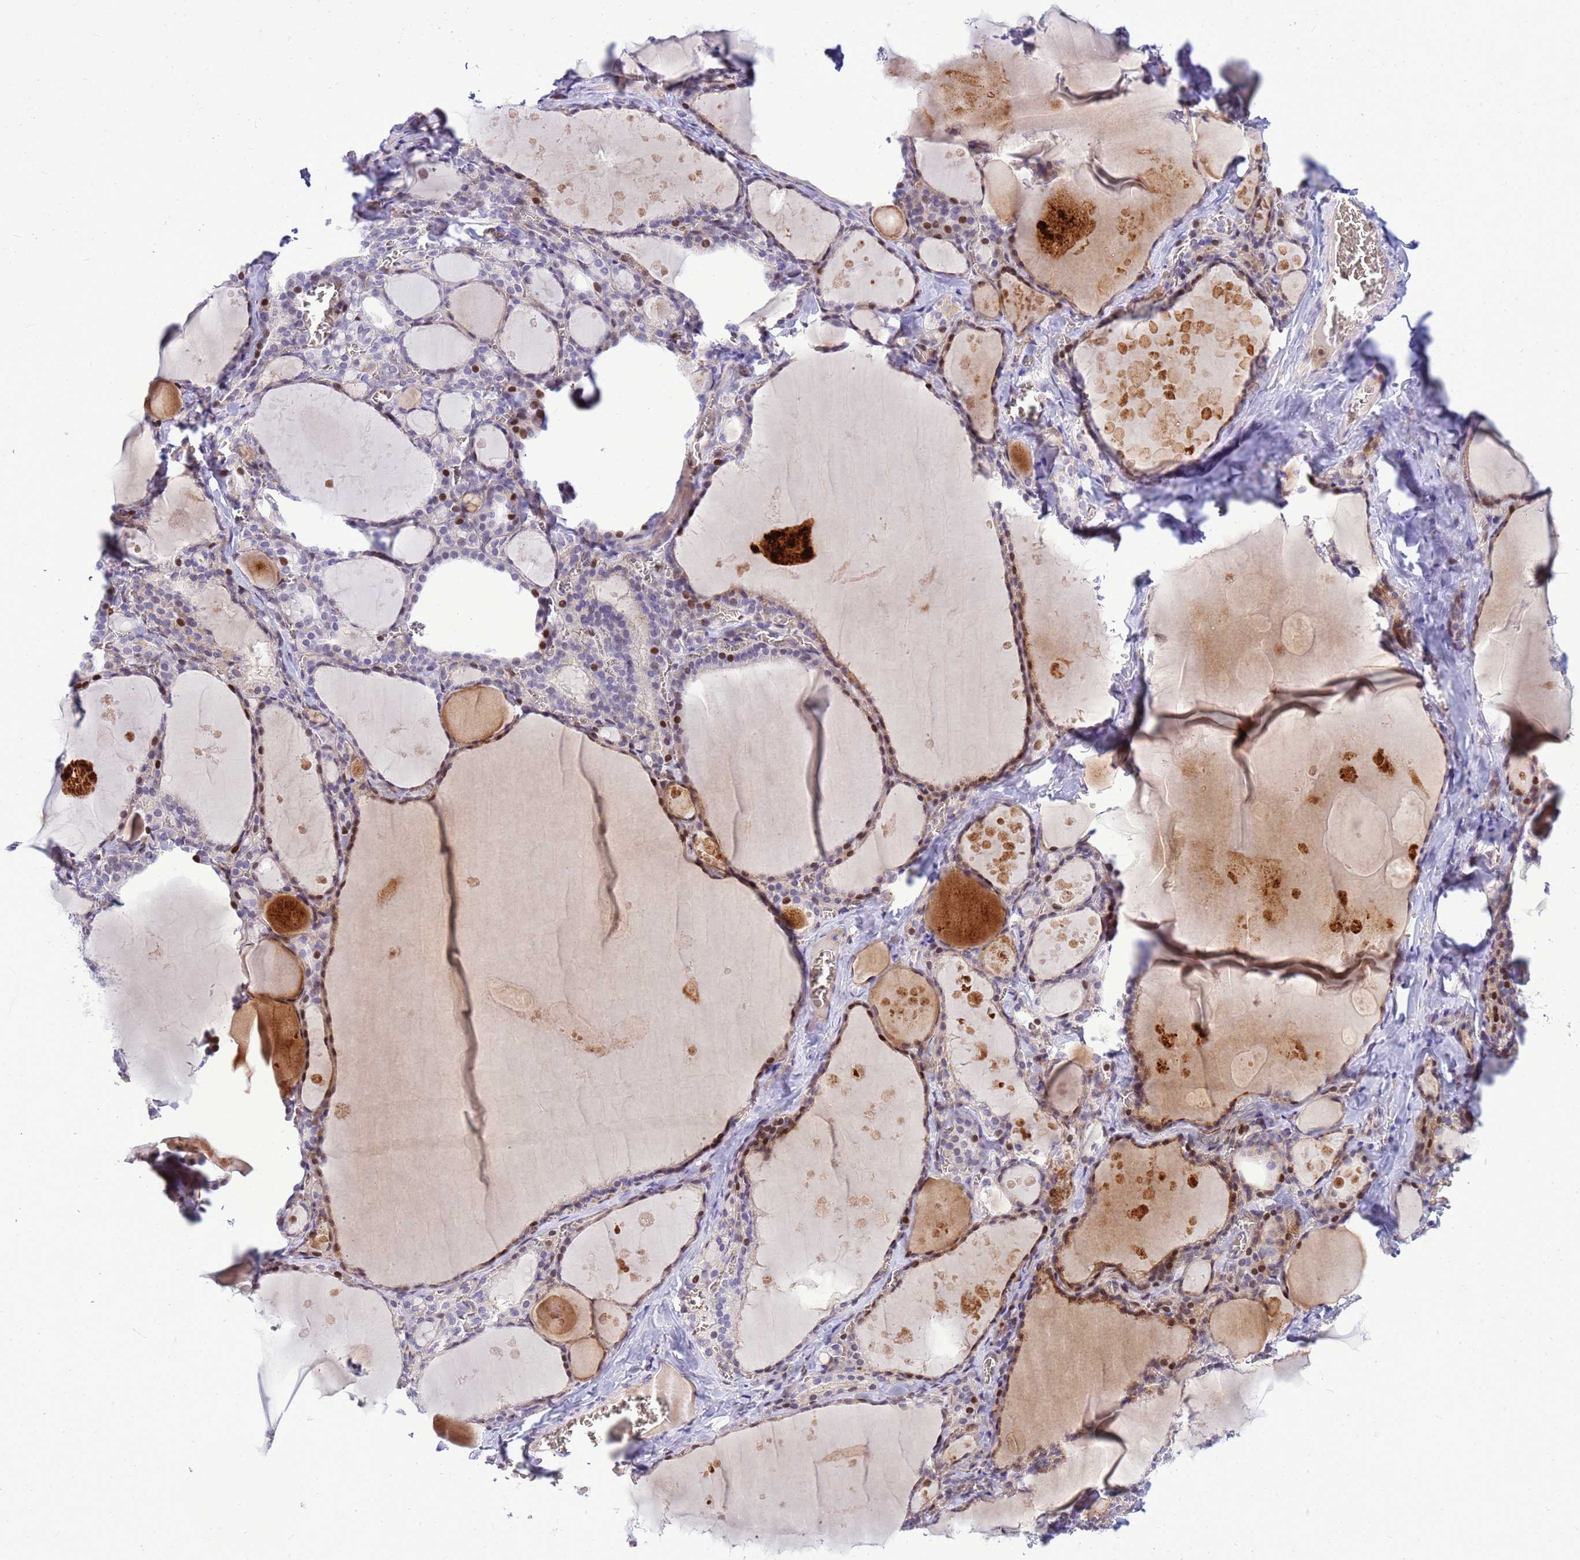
{"staining": {"intensity": "strong", "quantity": "25%-75%", "location": "nuclear"}, "tissue": "thyroid gland", "cell_type": "Glandular cells", "image_type": "normal", "snomed": [{"axis": "morphology", "description": "Normal tissue, NOS"}, {"axis": "topography", "description": "Thyroid gland"}], "caption": "Thyroid gland stained with DAB (3,3'-diaminobenzidine) immunohistochemistry (IHC) exhibits high levels of strong nuclear expression in approximately 25%-75% of glandular cells. (Stains: DAB in brown, nuclei in blue, Microscopy: brightfield microscopy at high magnification).", "gene": "ADAMTS7", "patient": {"sex": "male", "age": 56}}